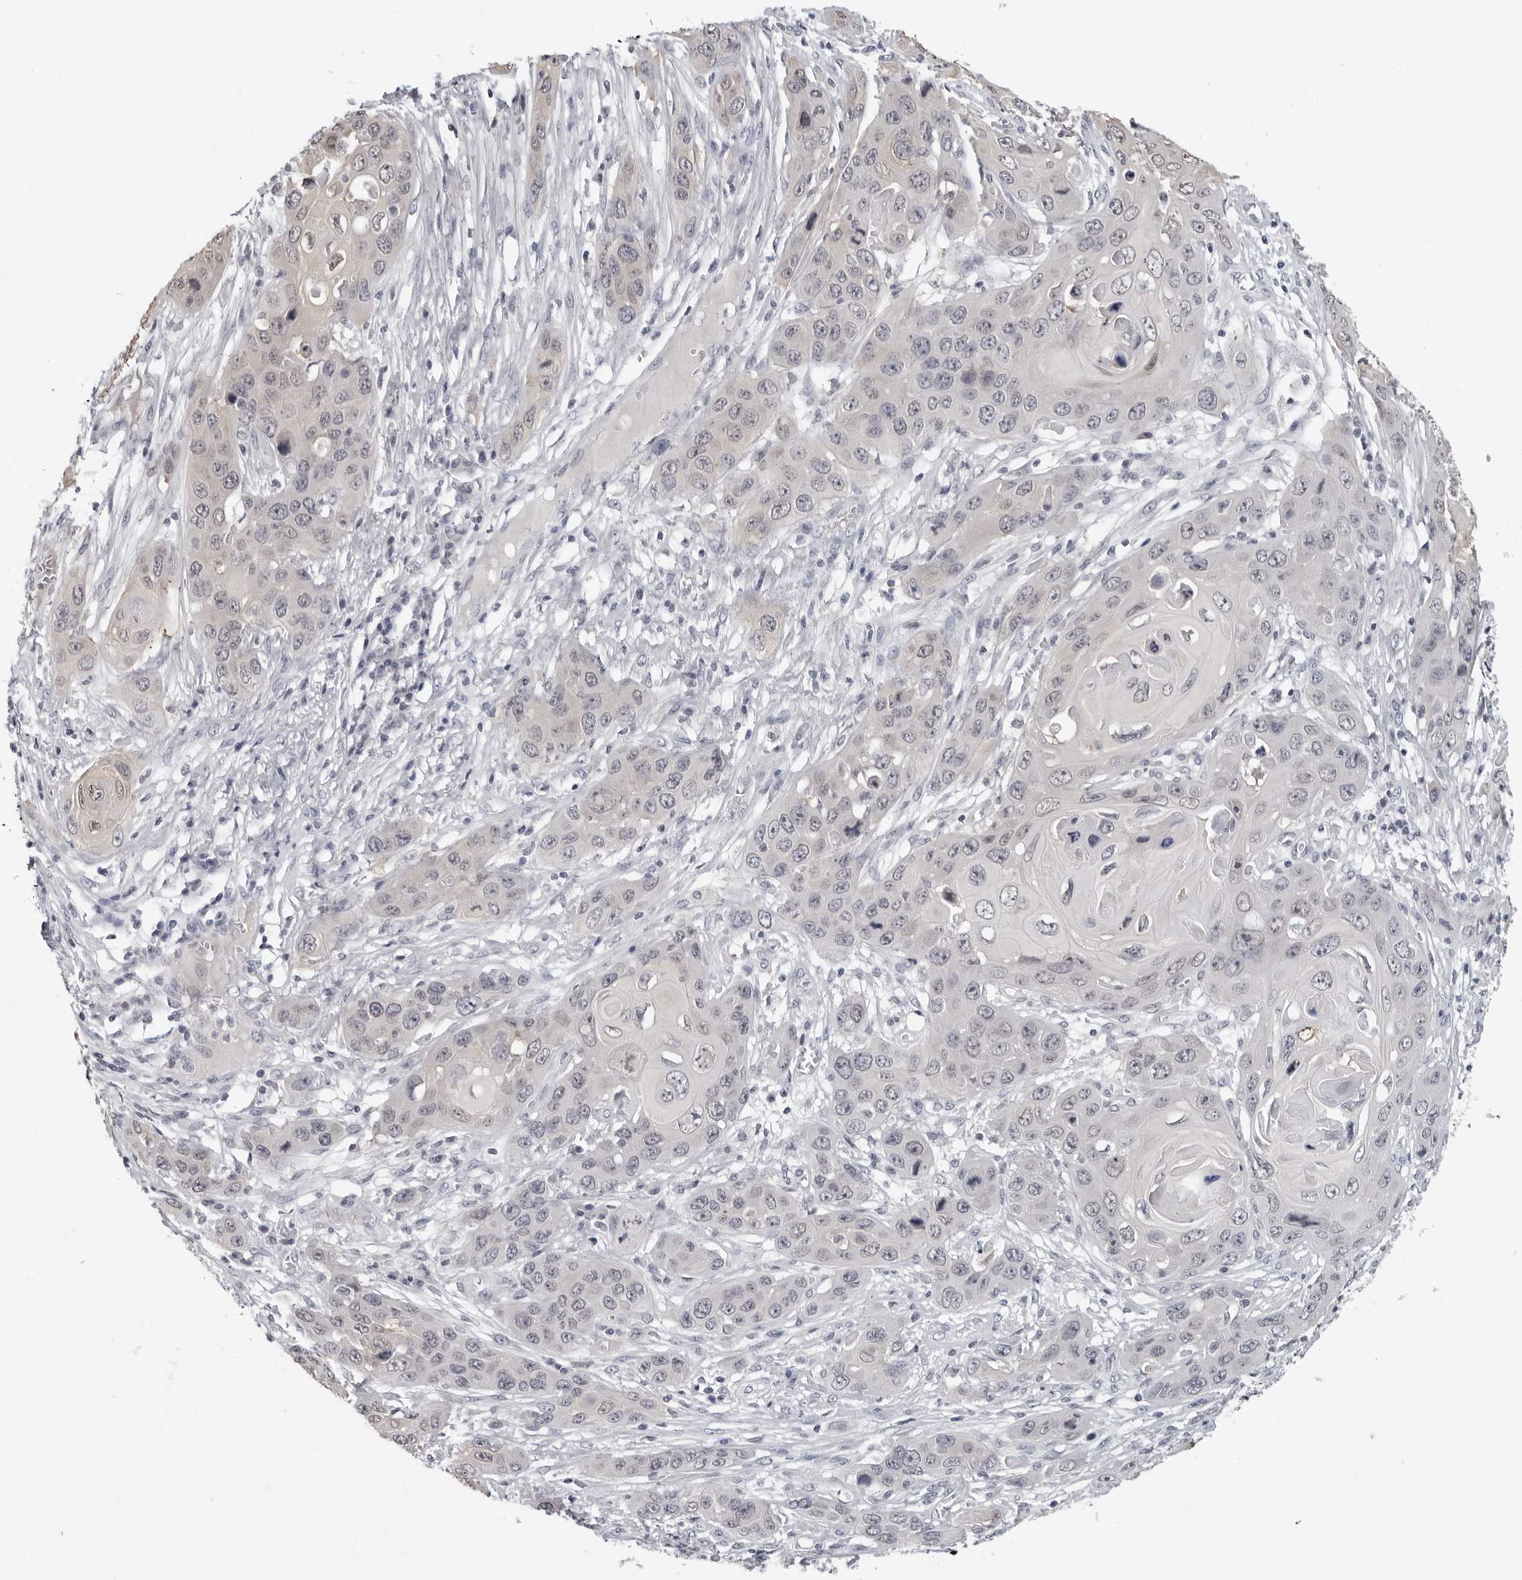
{"staining": {"intensity": "negative", "quantity": "none", "location": "none"}, "tissue": "skin cancer", "cell_type": "Tumor cells", "image_type": "cancer", "snomed": [{"axis": "morphology", "description": "Squamous cell carcinoma, NOS"}, {"axis": "topography", "description": "Skin"}], "caption": "Tumor cells show no significant positivity in skin cancer (squamous cell carcinoma).", "gene": "CCDC28B", "patient": {"sex": "male", "age": 55}}